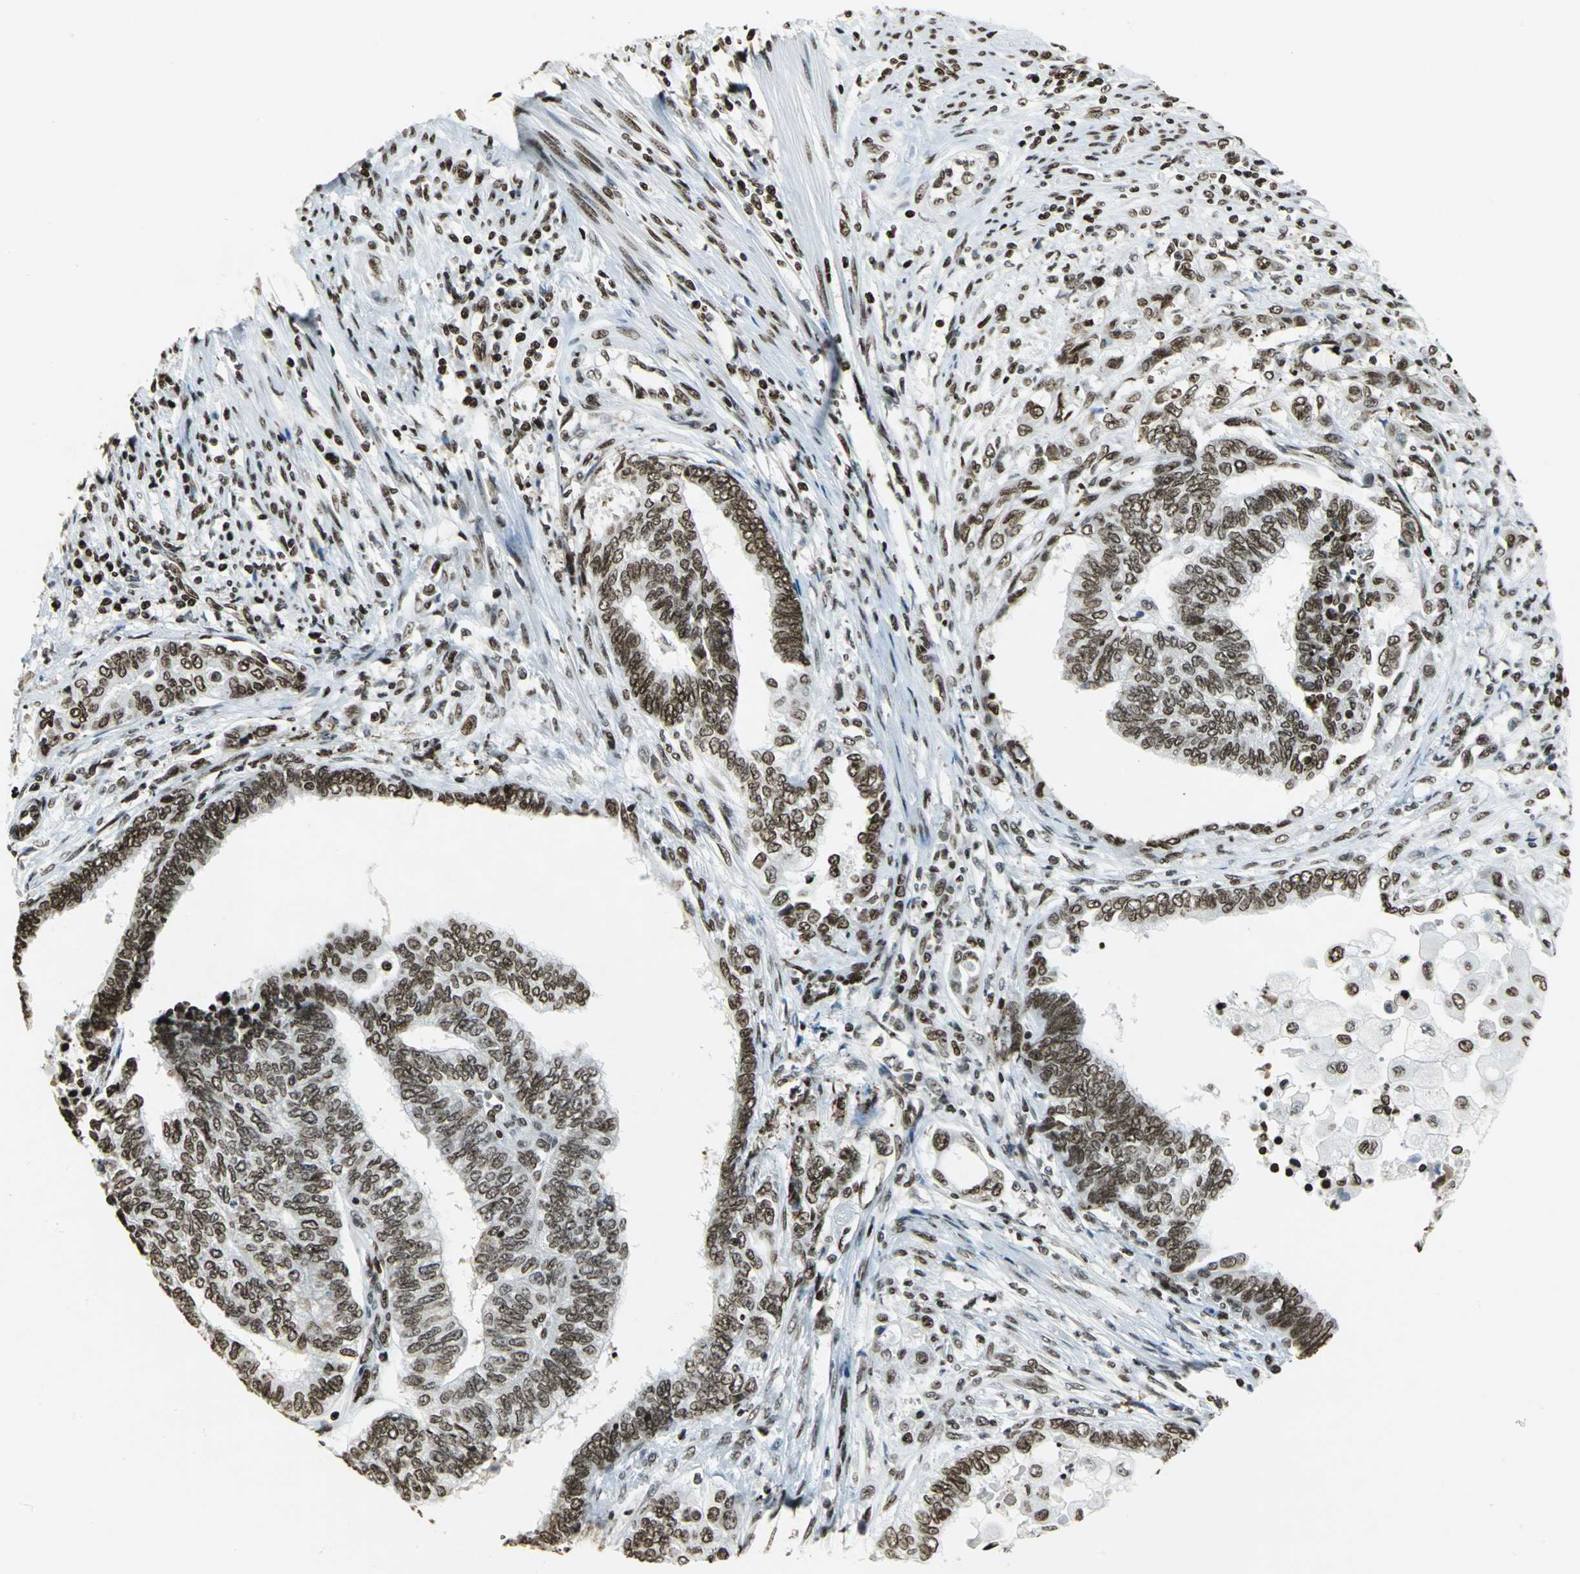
{"staining": {"intensity": "strong", "quantity": ">75%", "location": "nuclear"}, "tissue": "endometrial cancer", "cell_type": "Tumor cells", "image_type": "cancer", "snomed": [{"axis": "morphology", "description": "Adenocarcinoma, NOS"}, {"axis": "topography", "description": "Uterus"}, {"axis": "topography", "description": "Endometrium"}], "caption": "Brown immunohistochemical staining in endometrial cancer (adenocarcinoma) shows strong nuclear staining in about >75% of tumor cells.", "gene": "HMGB1", "patient": {"sex": "female", "age": 70}}